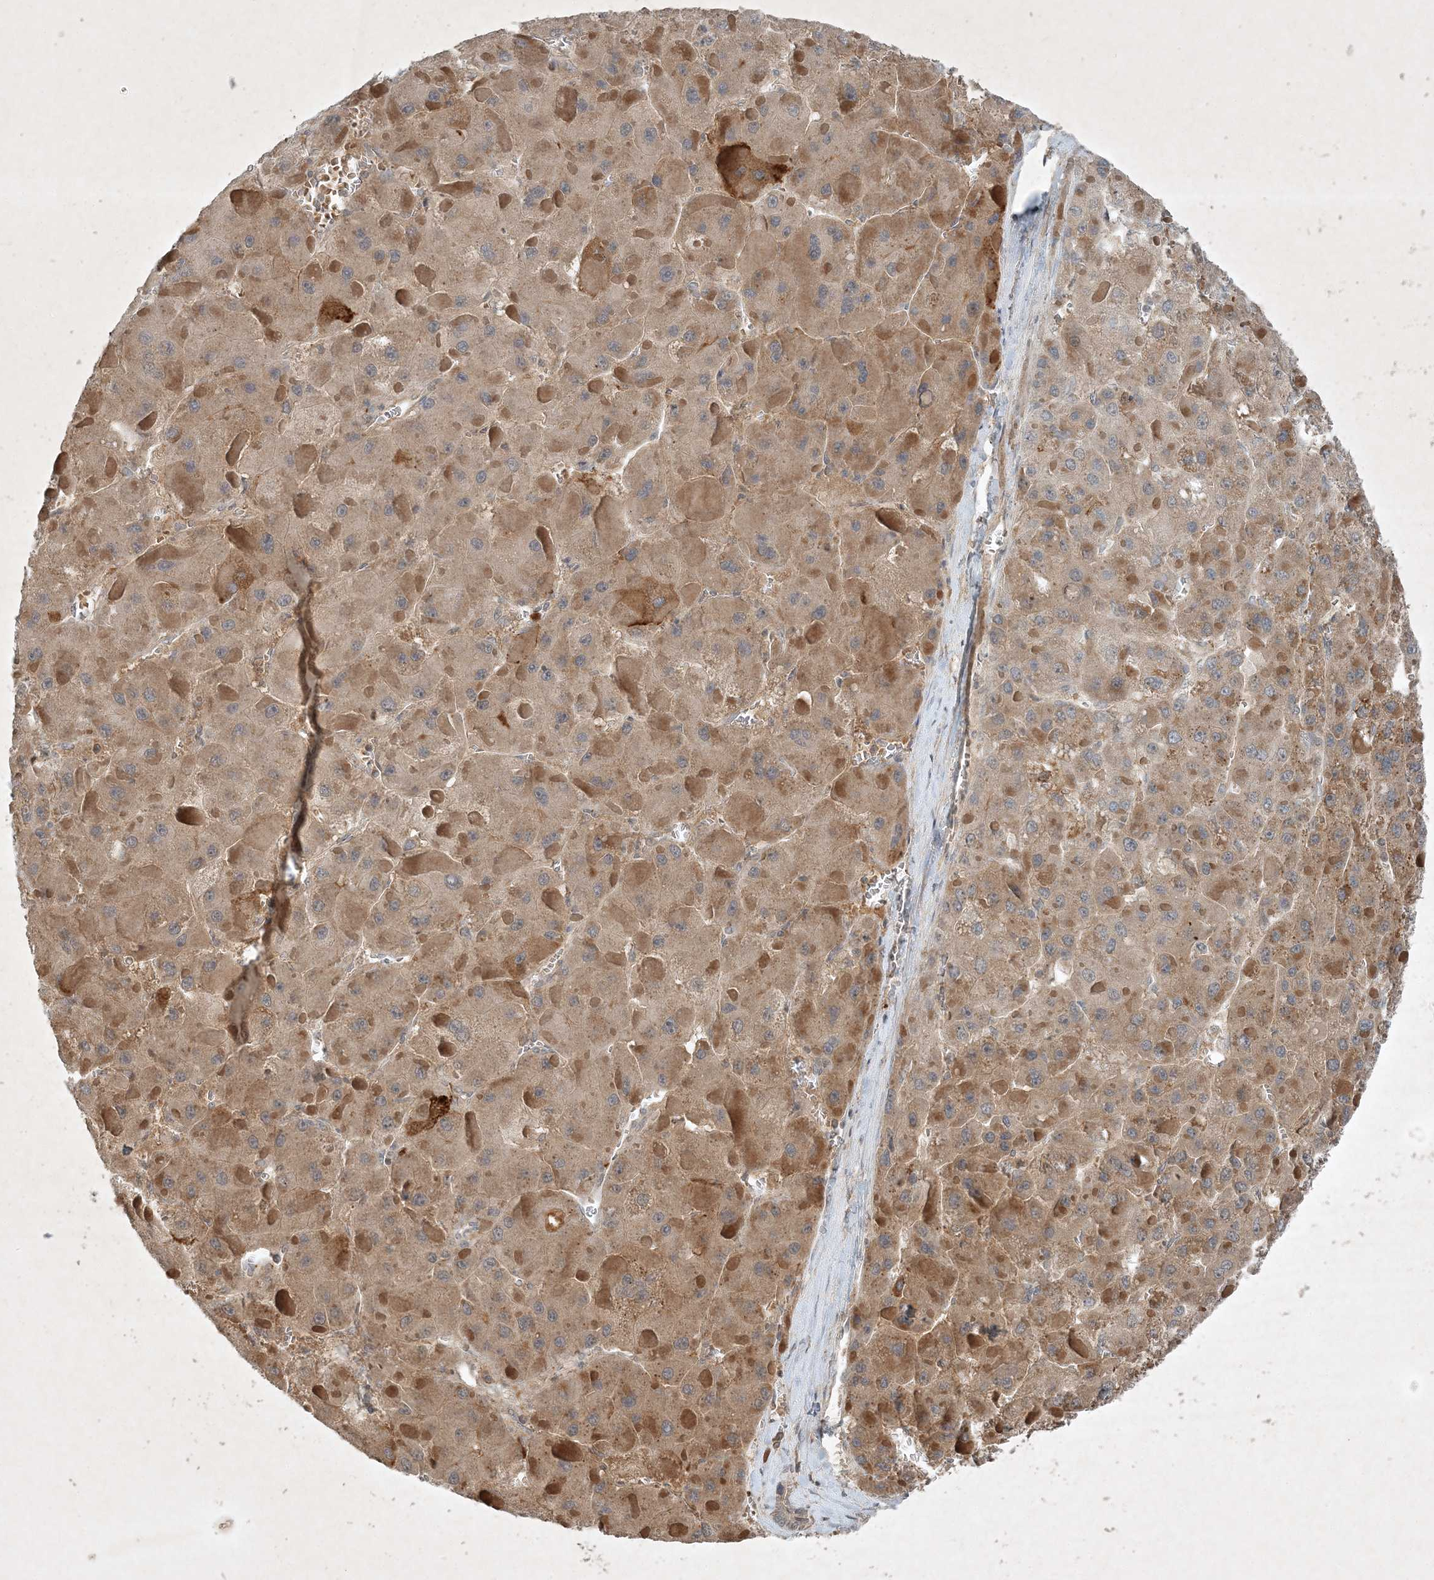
{"staining": {"intensity": "moderate", "quantity": ">75%", "location": "cytoplasmic/membranous"}, "tissue": "liver cancer", "cell_type": "Tumor cells", "image_type": "cancer", "snomed": [{"axis": "morphology", "description": "Carcinoma, Hepatocellular, NOS"}, {"axis": "topography", "description": "Liver"}], "caption": "Immunohistochemical staining of human liver hepatocellular carcinoma shows medium levels of moderate cytoplasmic/membranous protein staining in about >75% of tumor cells.", "gene": "TNFAIP6", "patient": {"sex": "female", "age": 73}}